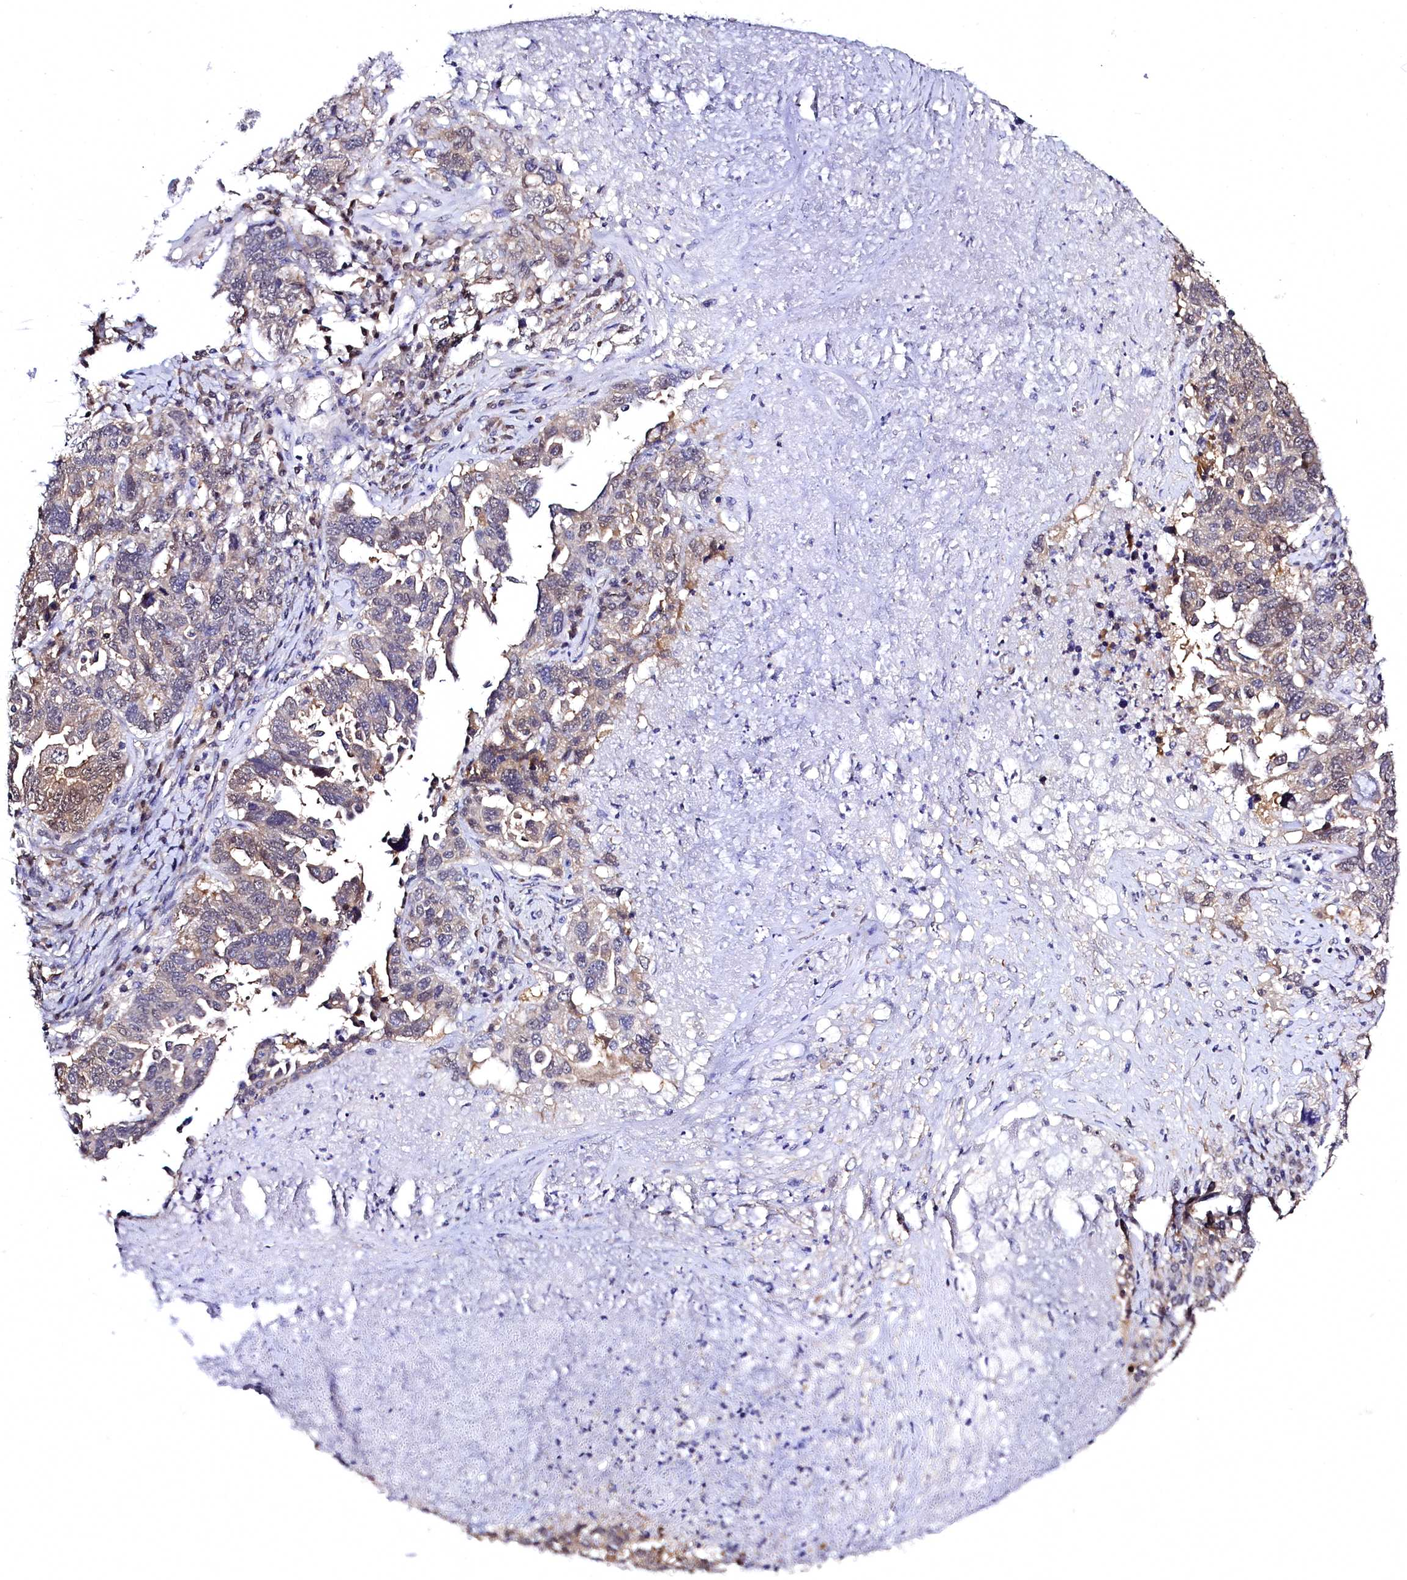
{"staining": {"intensity": "weak", "quantity": "<25%", "location": "cytoplasmic/membranous,nuclear"}, "tissue": "ovarian cancer", "cell_type": "Tumor cells", "image_type": "cancer", "snomed": [{"axis": "morphology", "description": "Carcinoma, endometroid"}, {"axis": "topography", "description": "Ovary"}], "caption": "DAB immunohistochemical staining of ovarian cancer (endometroid carcinoma) reveals no significant positivity in tumor cells.", "gene": "C11orf54", "patient": {"sex": "female", "age": 62}}